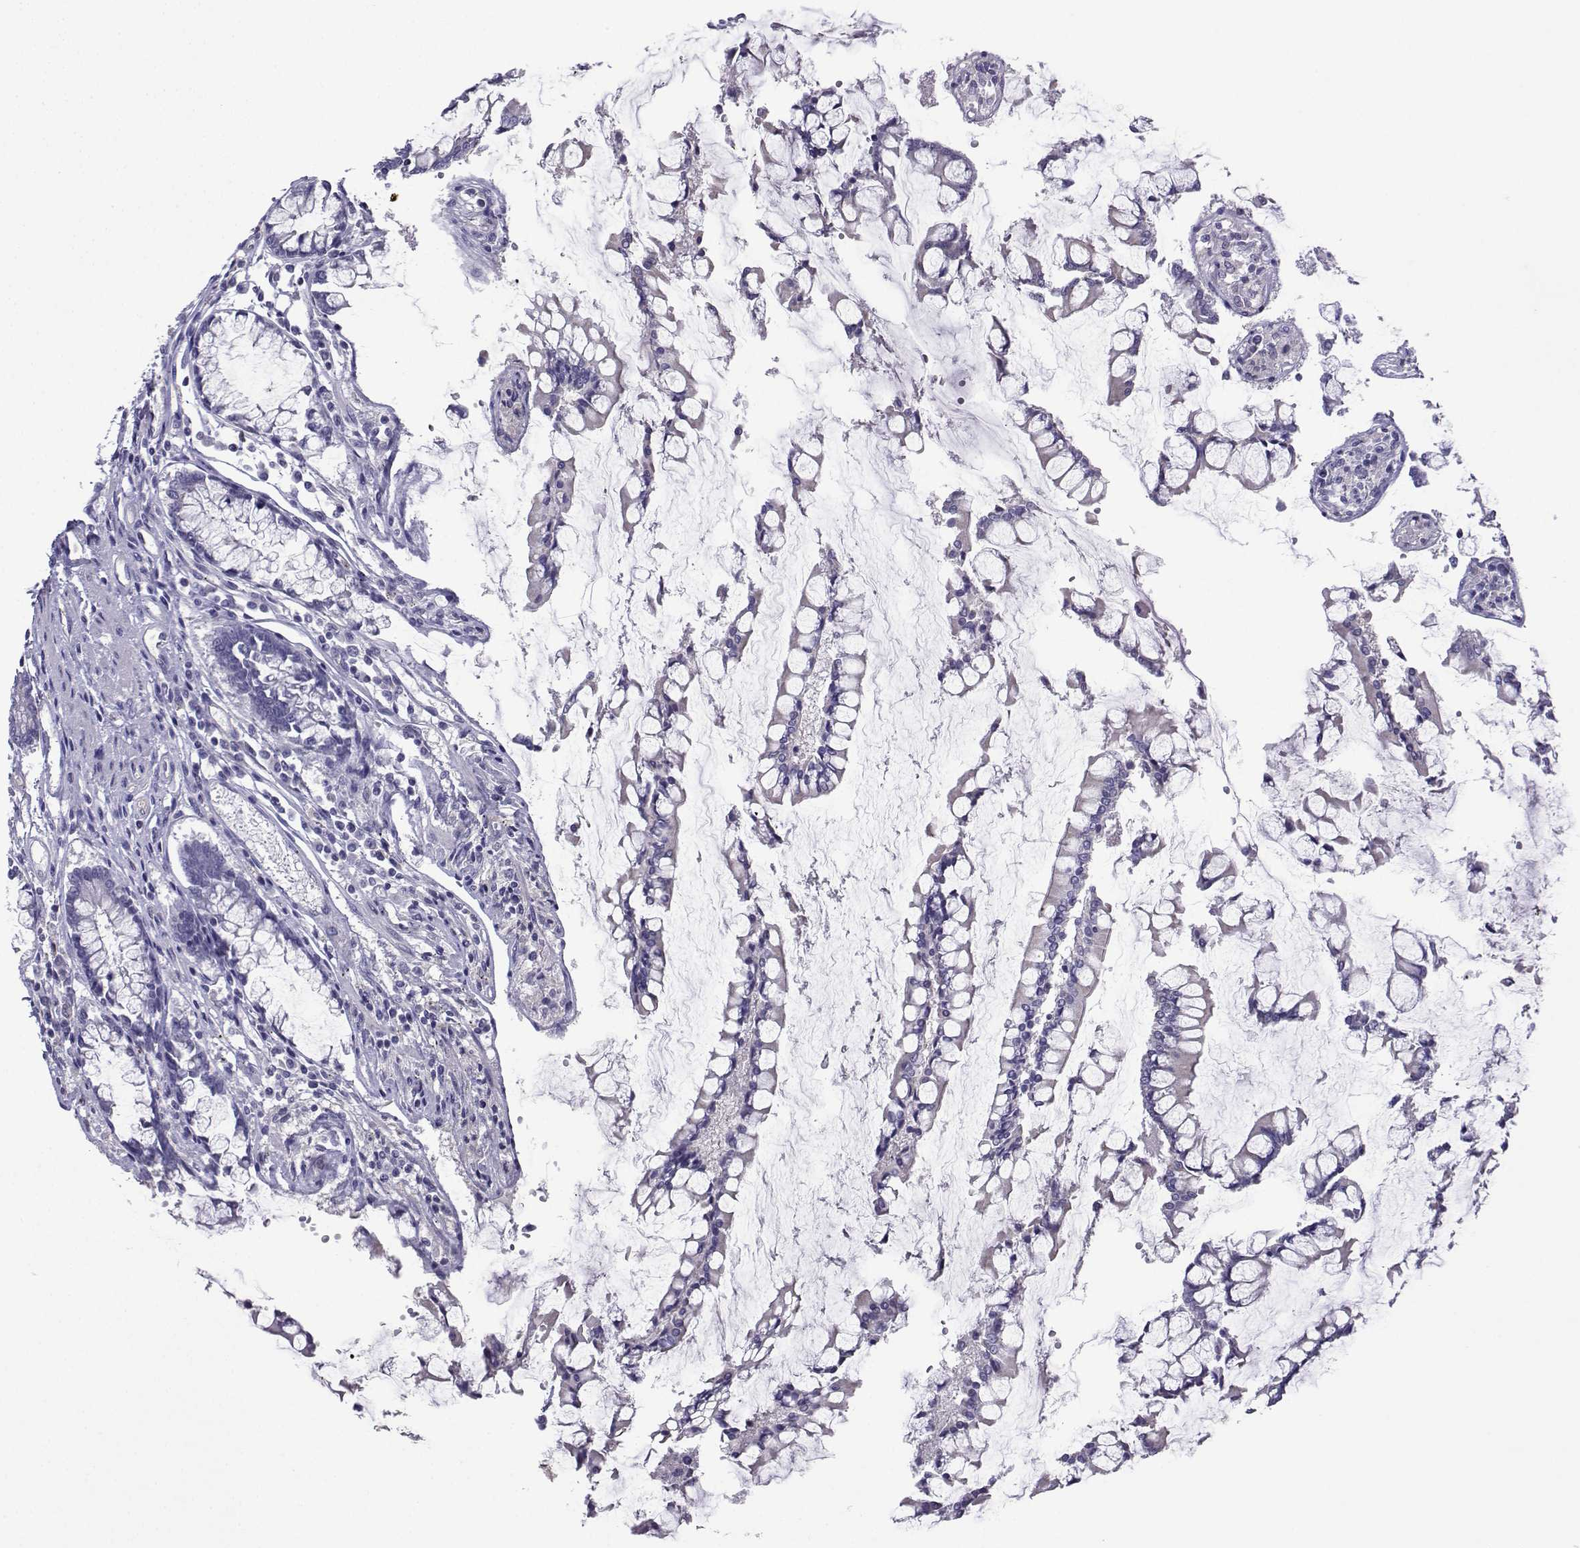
{"staining": {"intensity": "negative", "quantity": "none", "location": "none"}, "tissue": "carcinoid", "cell_type": "Tumor cells", "image_type": "cancer", "snomed": [{"axis": "morphology", "description": "Carcinoid, malignant, NOS"}, {"axis": "topography", "description": "Small intestine"}], "caption": "The IHC image has no significant staining in tumor cells of carcinoid (malignant) tissue.", "gene": "CFAP70", "patient": {"sex": "female", "age": 65}}